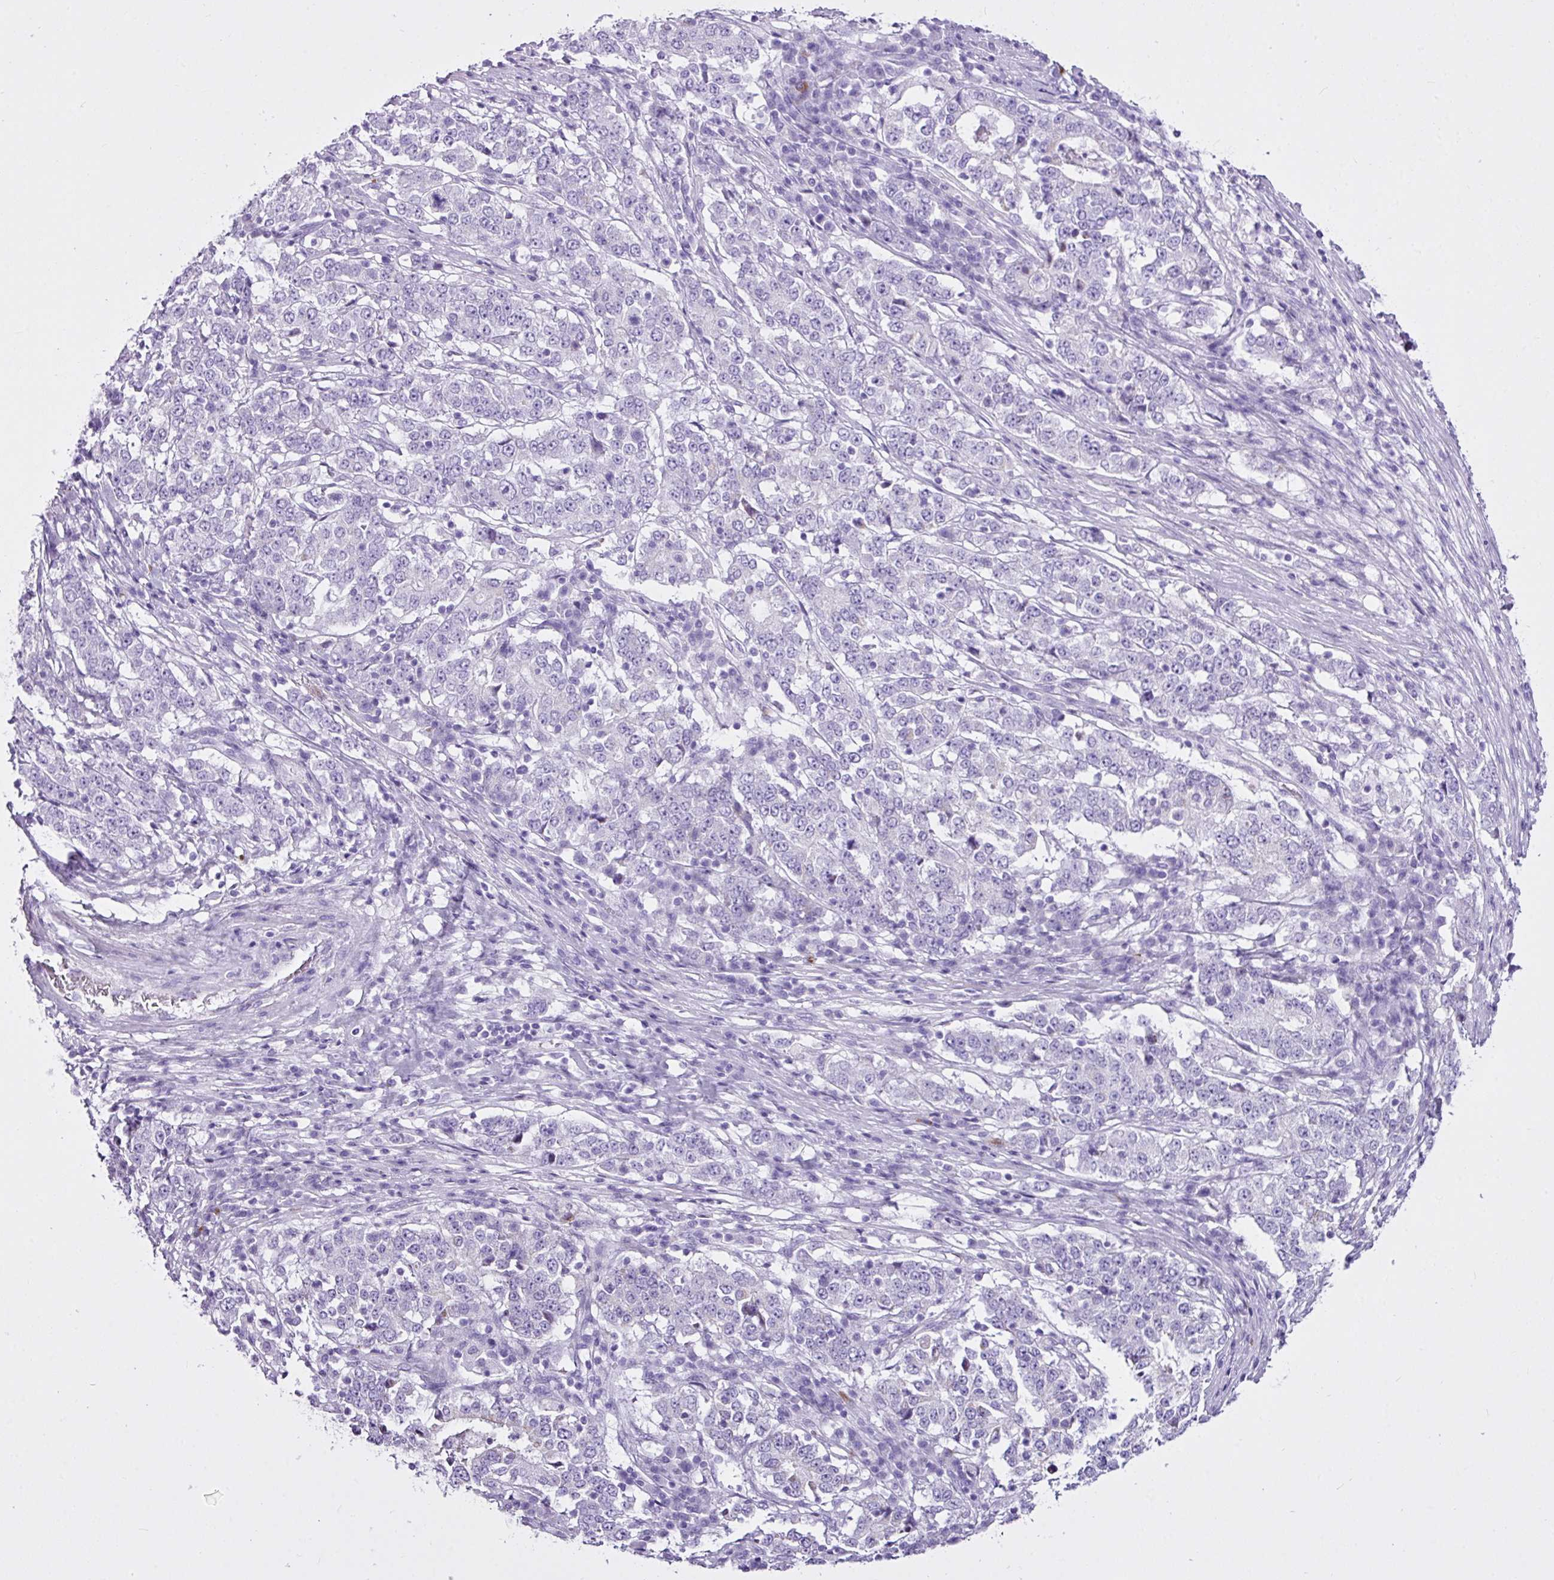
{"staining": {"intensity": "negative", "quantity": "none", "location": "none"}, "tissue": "stomach cancer", "cell_type": "Tumor cells", "image_type": "cancer", "snomed": [{"axis": "morphology", "description": "Adenocarcinoma, NOS"}, {"axis": "topography", "description": "Stomach"}], "caption": "IHC histopathology image of stomach adenocarcinoma stained for a protein (brown), which demonstrates no positivity in tumor cells.", "gene": "LILRB4", "patient": {"sex": "male", "age": 59}}